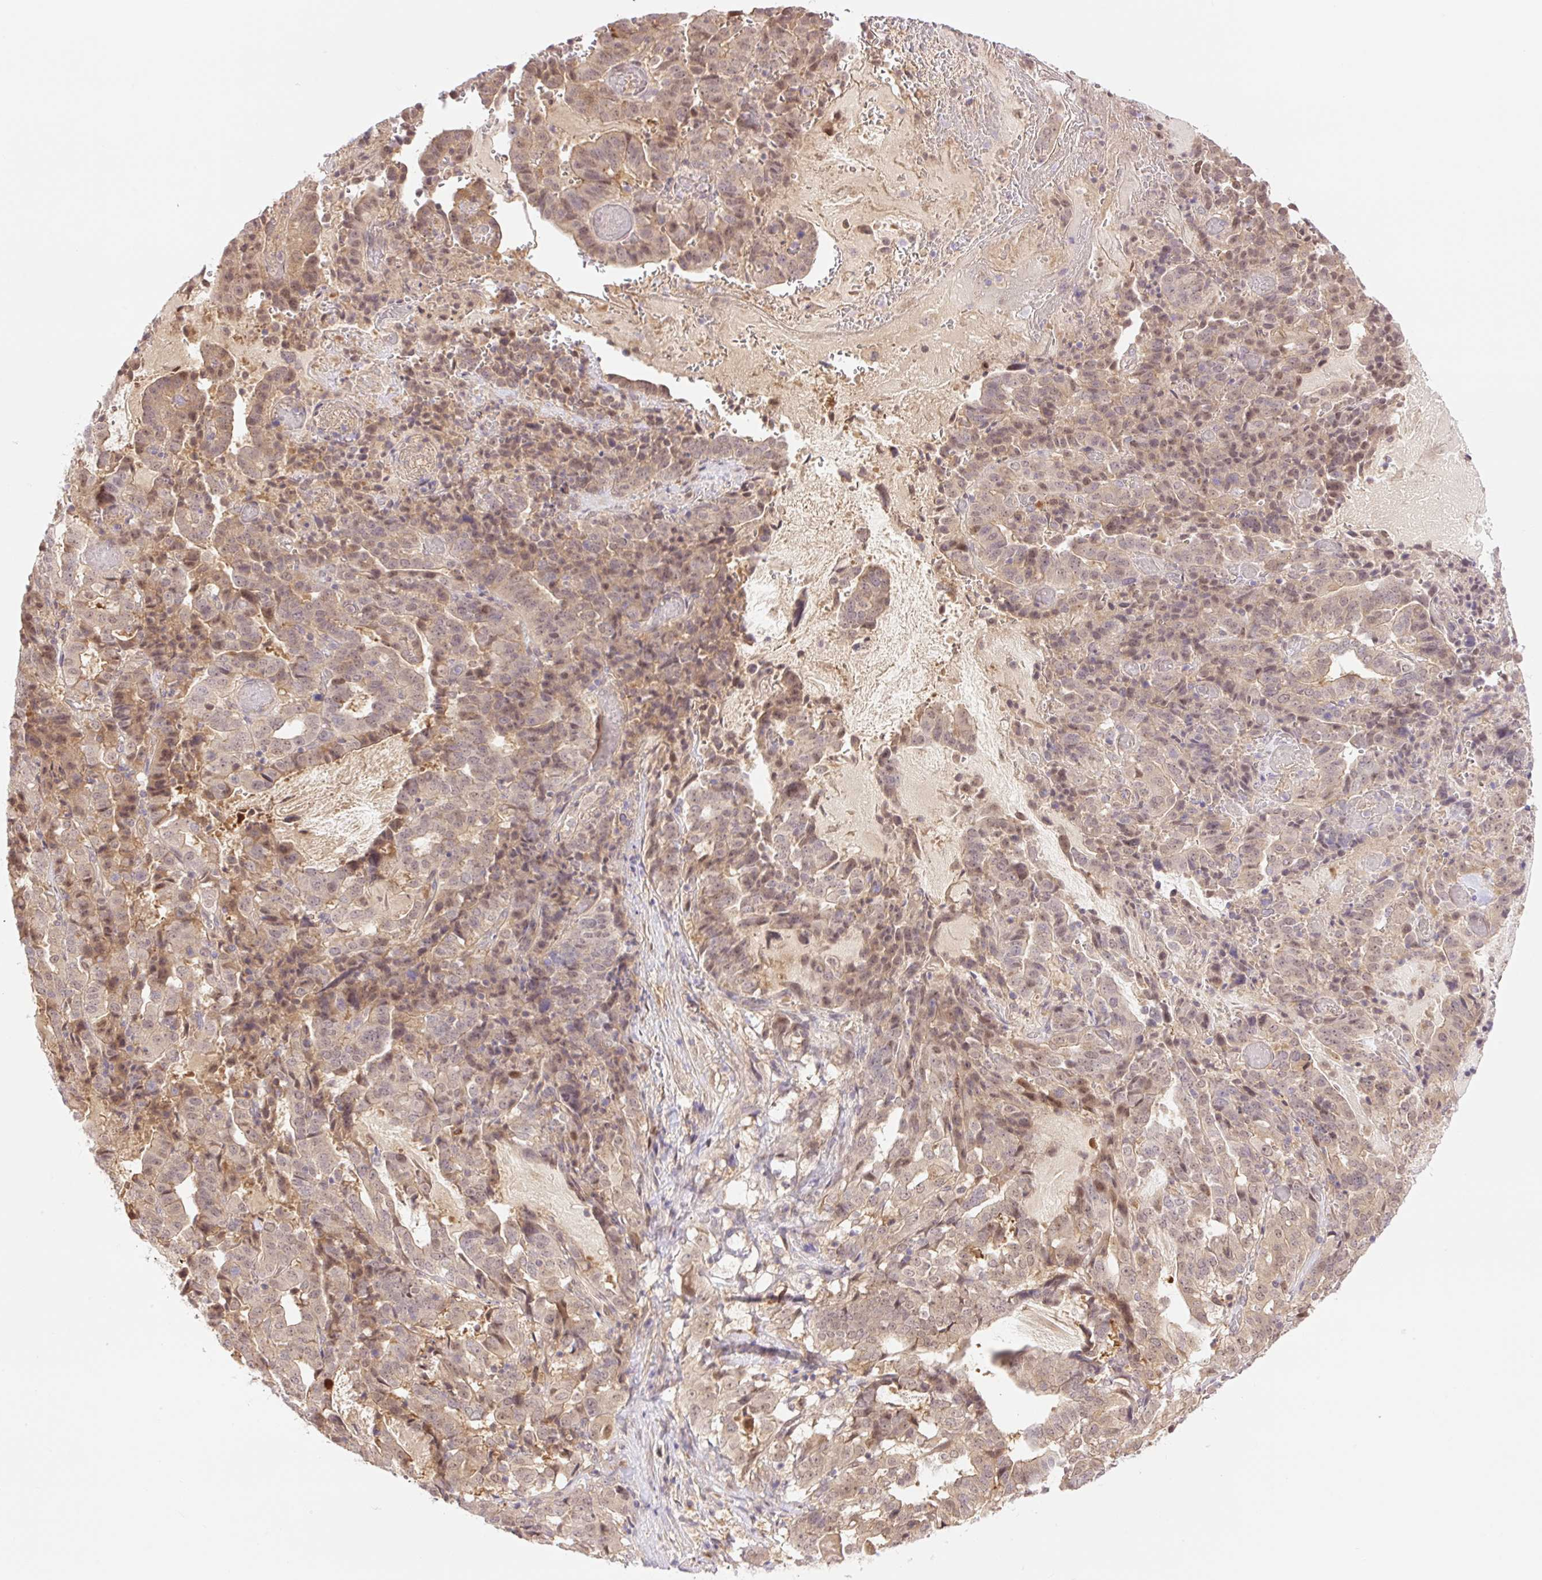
{"staining": {"intensity": "moderate", "quantity": ">75%", "location": "cytoplasmic/membranous,nuclear"}, "tissue": "stomach cancer", "cell_type": "Tumor cells", "image_type": "cancer", "snomed": [{"axis": "morphology", "description": "Adenocarcinoma, NOS"}, {"axis": "topography", "description": "Stomach"}], "caption": "Tumor cells demonstrate medium levels of moderate cytoplasmic/membranous and nuclear positivity in about >75% of cells in stomach cancer.", "gene": "VPS25", "patient": {"sex": "male", "age": 48}}